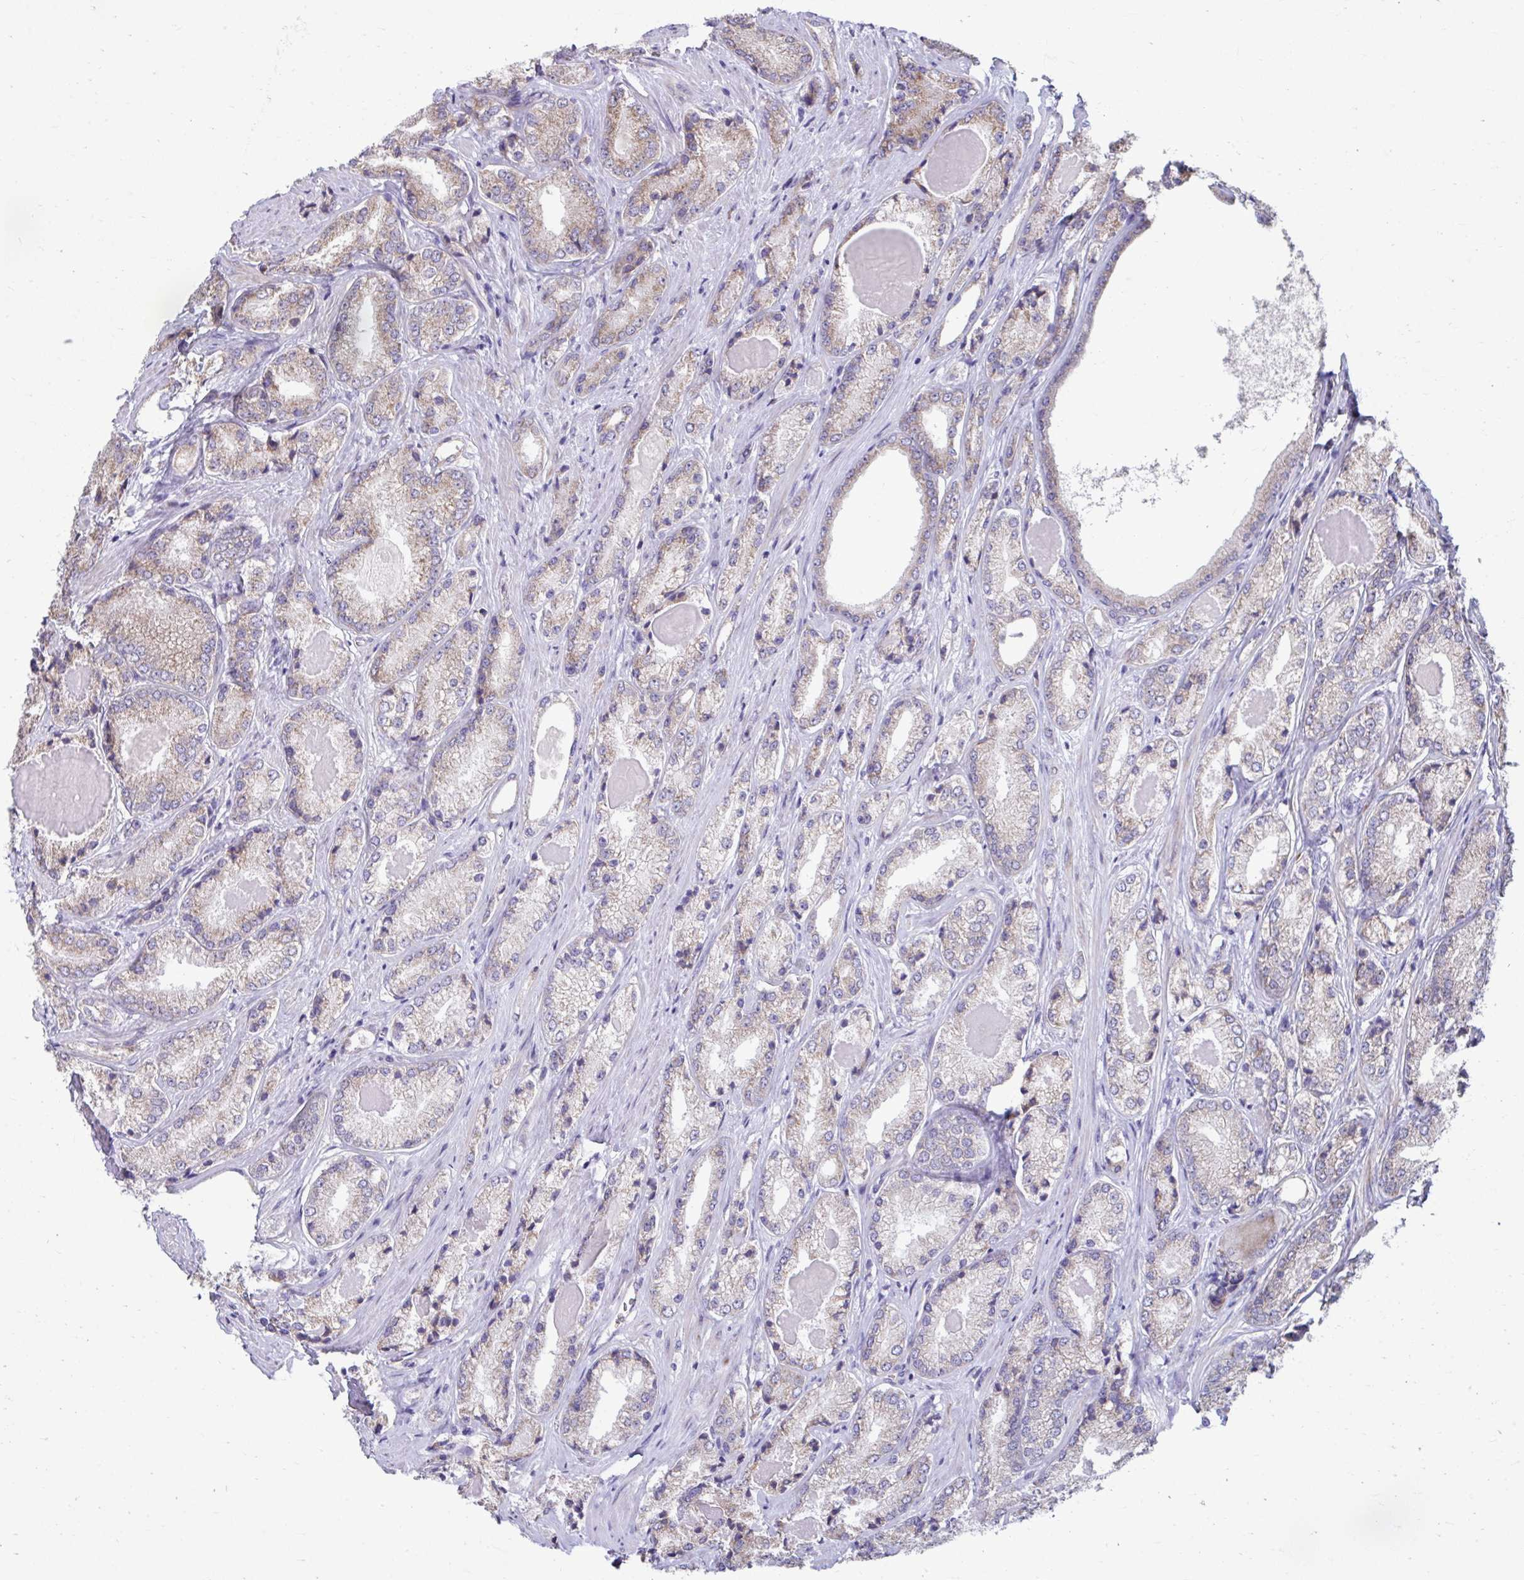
{"staining": {"intensity": "weak", "quantity": "<25%", "location": "cytoplasmic/membranous"}, "tissue": "prostate cancer", "cell_type": "Tumor cells", "image_type": "cancer", "snomed": [{"axis": "morphology", "description": "Adenocarcinoma, NOS"}, {"axis": "morphology", "description": "Adenocarcinoma, Low grade"}, {"axis": "topography", "description": "Prostate"}], "caption": "Histopathology image shows no significant protein positivity in tumor cells of prostate low-grade adenocarcinoma.", "gene": "LINGO4", "patient": {"sex": "male", "age": 68}}